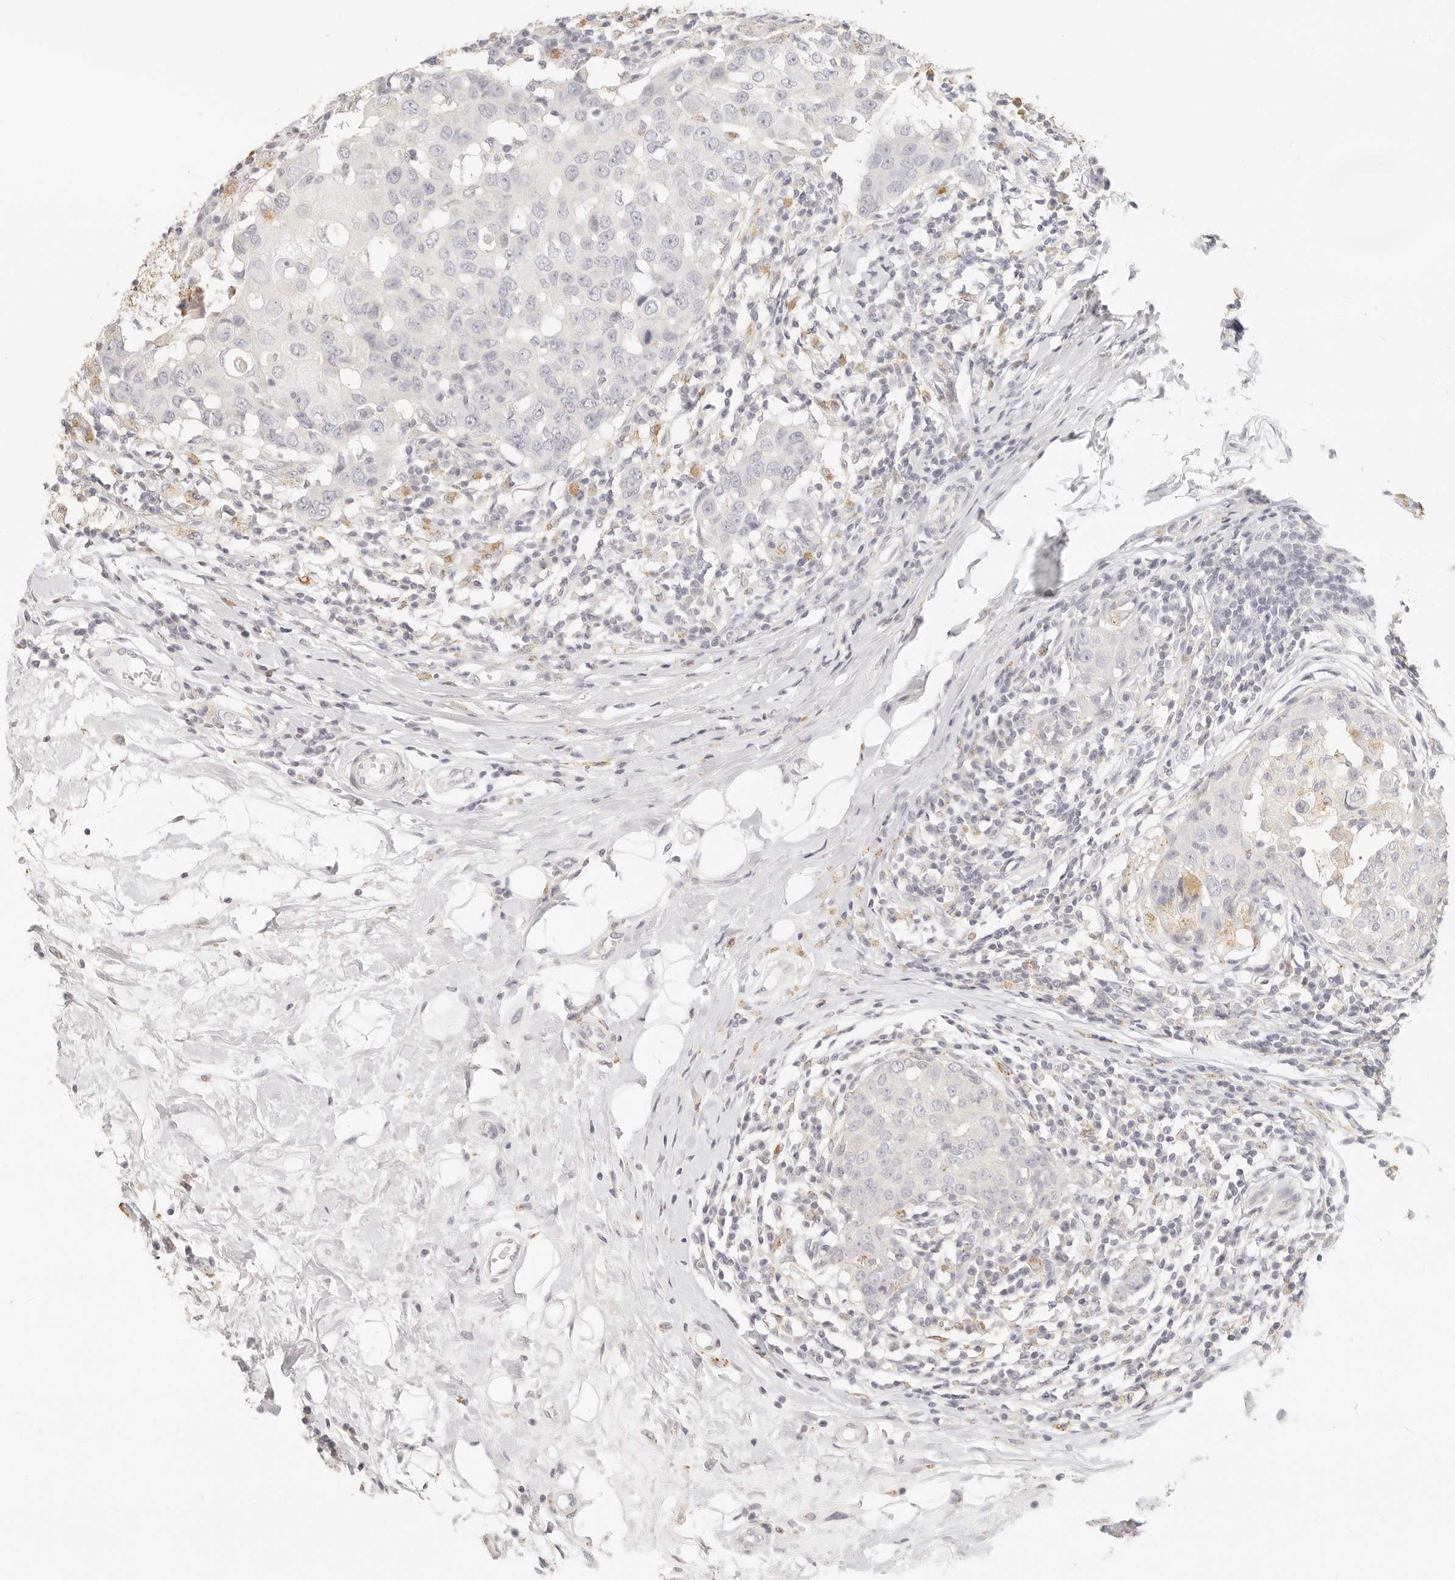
{"staining": {"intensity": "negative", "quantity": "none", "location": "none"}, "tissue": "breast cancer", "cell_type": "Tumor cells", "image_type": "cancer", "snomed": [{"axis": "morphology", "description": "Duct carcinoma"}, {"axis": "topography", "description": "Breast"}], "caption": "Breast intraductal carcinoma was stained to show a protein in brown. There is no significant expression in tumor cells.", "gene": "CNMD", "patient": {"sex": "female", "age": 27}}